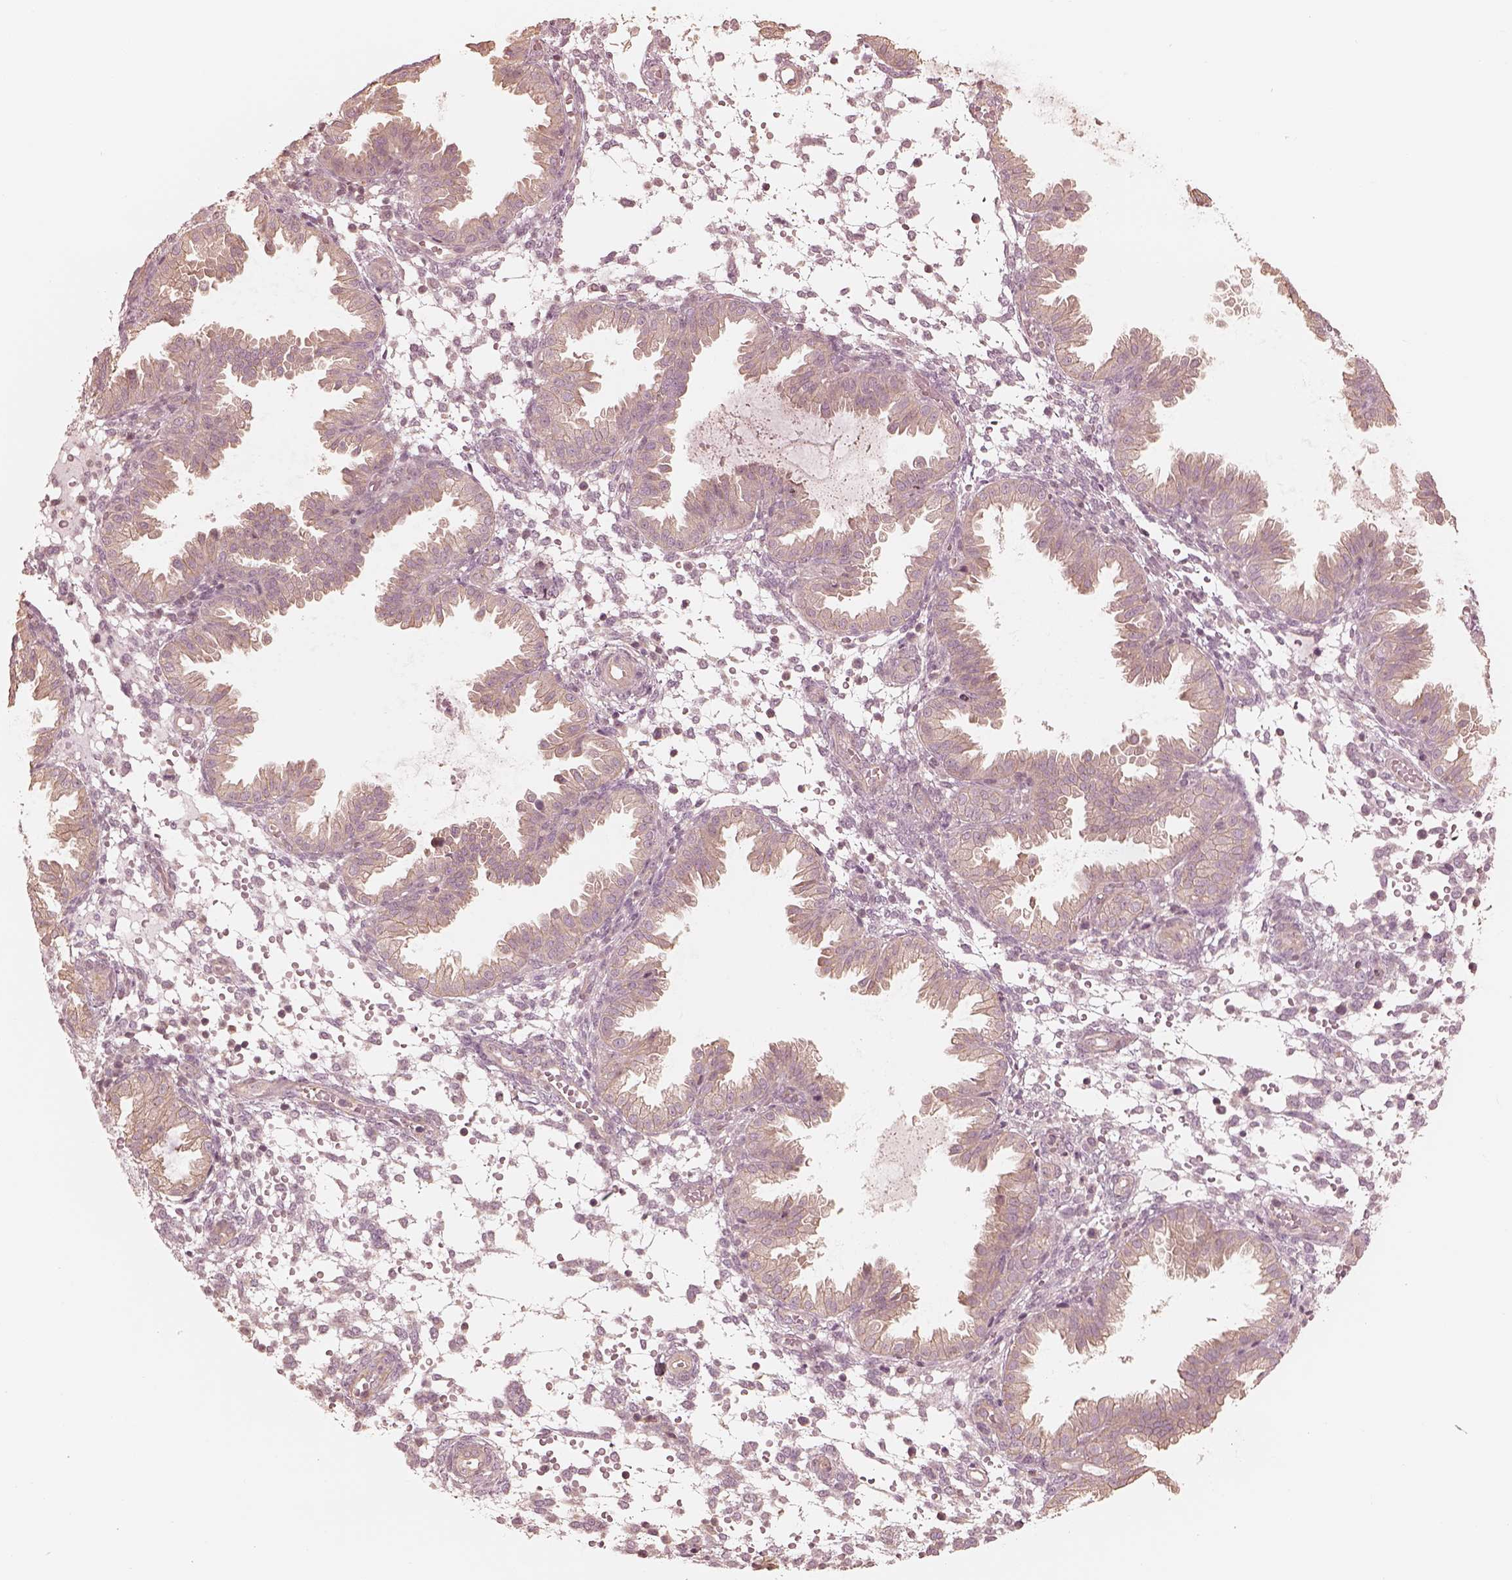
{"staining": {"intensity": "negative", "quantity": "none", "location": "none"}, "tissue": "endometrium", "cell_type": "Cells in endometrial stroma", "image_type": "normal", "snomed": [{"axis": "morphology", "description": "Normal tissue, NOS"}, {"axis": "topography", "description": "Endometrium"}], "caption": "Cells in endometrial stroma are negative for protein expression in normal human endometrium. The staining is performed using DAB (3,3'-diaminobenzidine) brown chromogen with nuclei counter-stained in using hematoxylin.", "gene": "KIF5C", "patient": {"sex": "female", "age": 33}}